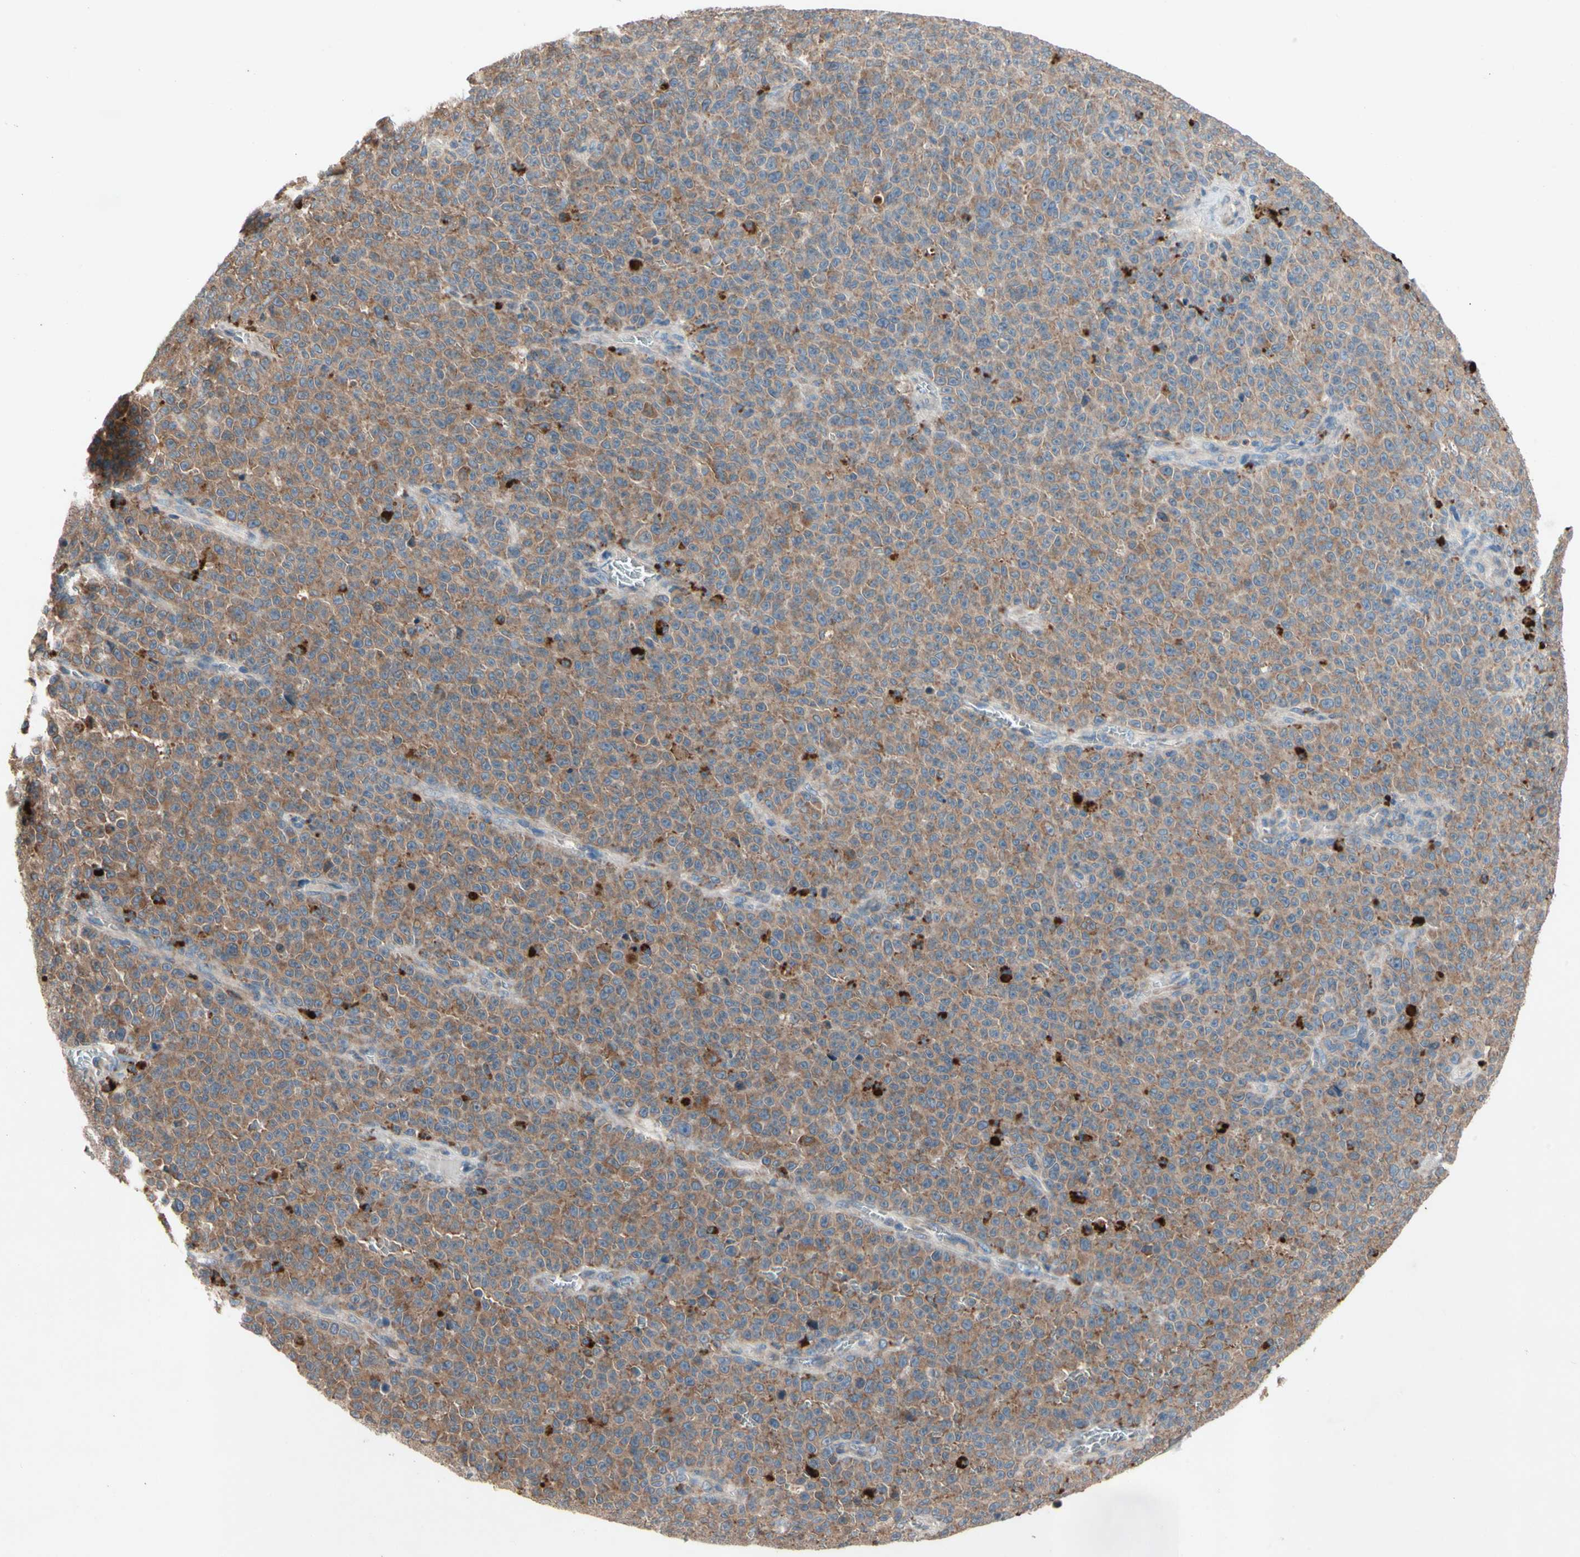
{"staining": {"intensity": "moderate", "quantity": ">75%", "location": "cytoplasmic/membranous"}, "tissue": "melanoma", "cell_type": "Tumor cells", "image_type": "cancer", "snomed": [{"axis": "morphology", "description": "Malignant melanoma, NOS"}, {"axis": "topography", "description": "Skin"}], "caption": "Human malignant melanoma stained with a brown dye reveals moderate cytoplasmic/membranous positive staining in approximately >75% of tumor cells.", "gene": "PRDX4", "patient": {"sex": "female", "age": 82}}